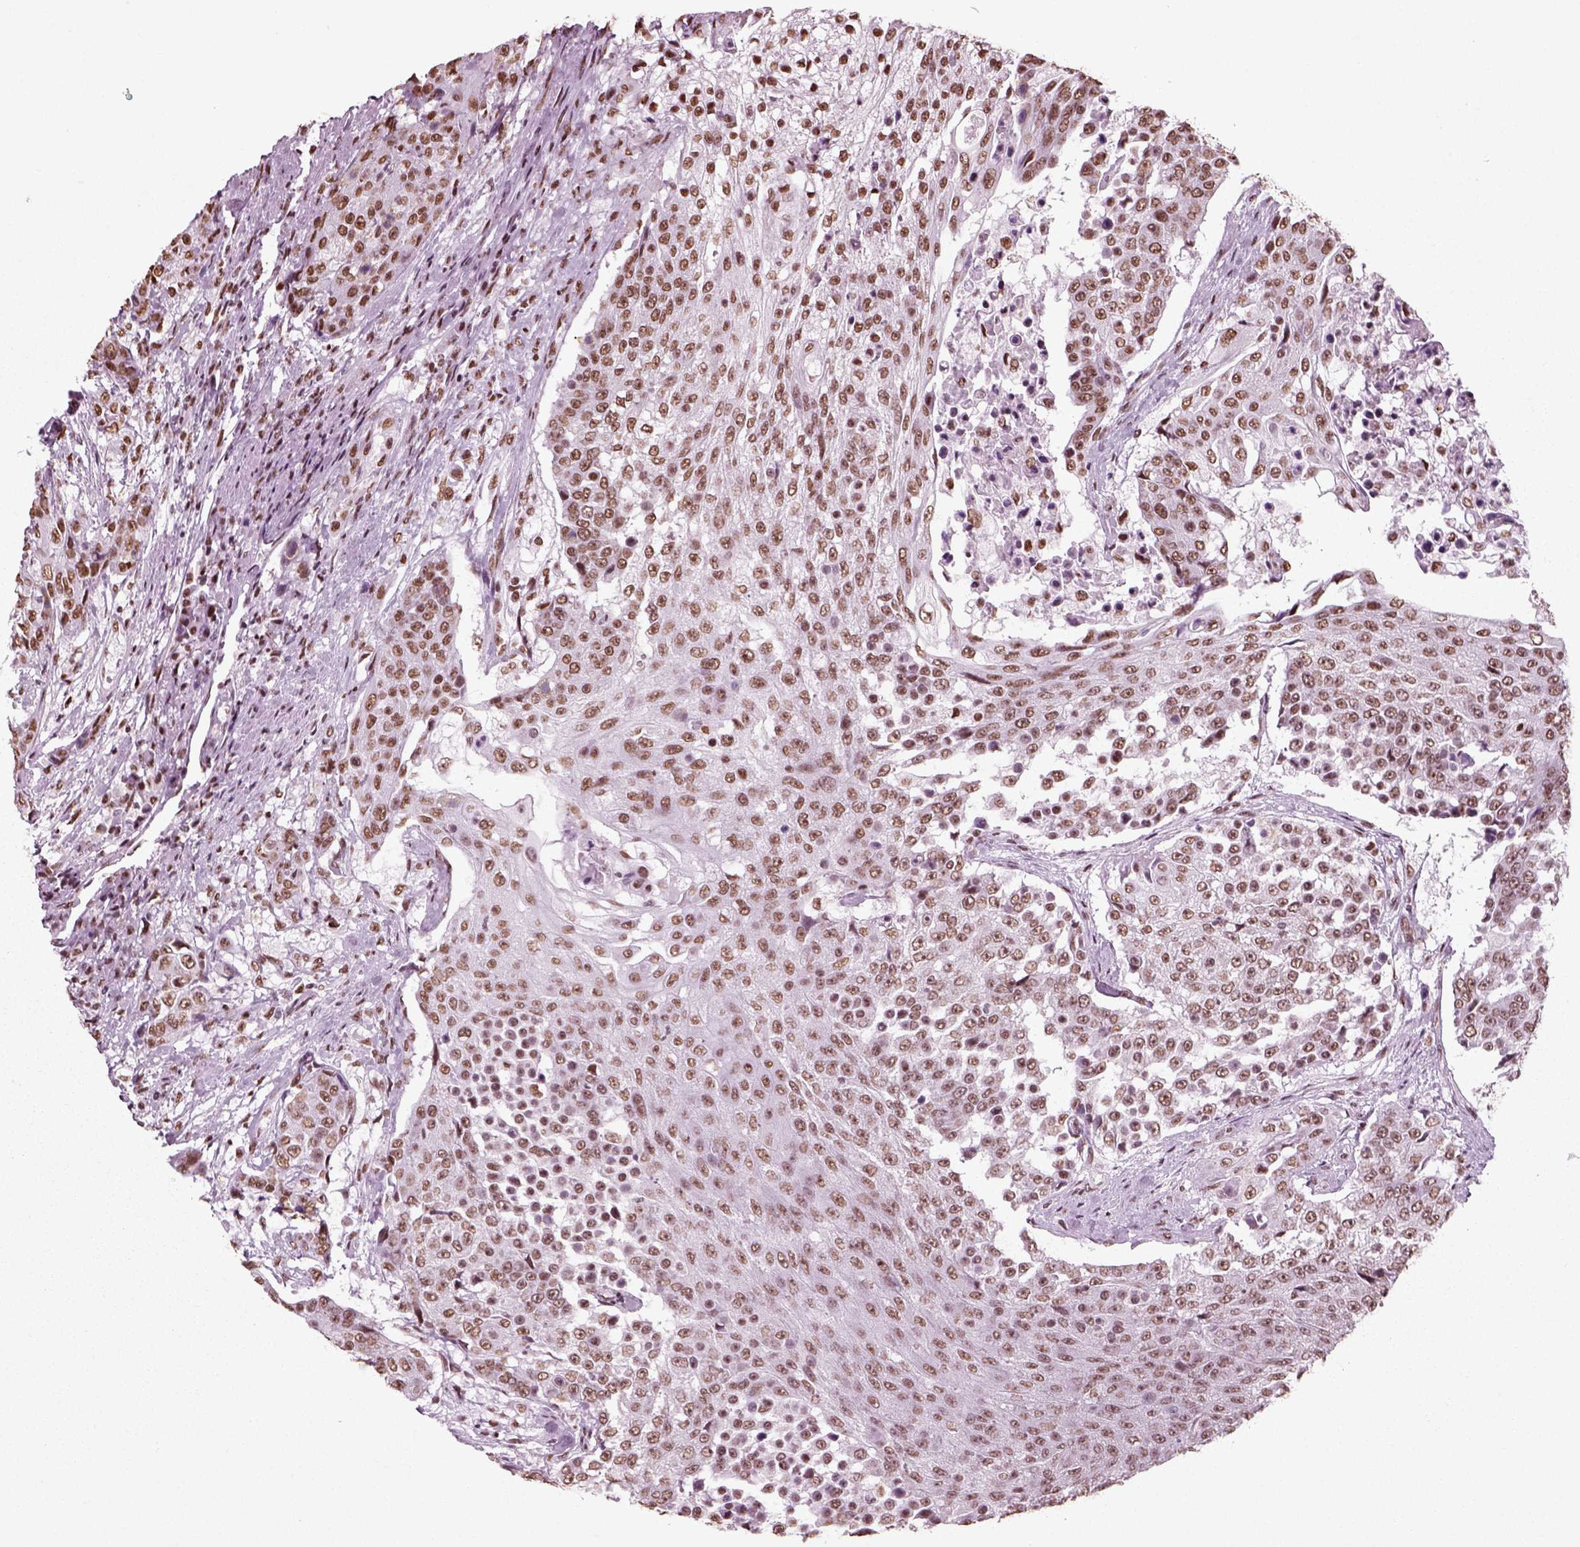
{"staining": {"intensity": "moderate", "quantity": ">75%", "location": "nuclear"}, "tissue": "urothelial cancer", "cell_type": "Tumor cells", "image_type": "cancer", "snomed": [{"axis": "morphology", "description": "Urothelial carcinoma, High grade"}, {"axis": "topography", "description": "Urinary bladder"}], "caption": "This image demonstrates immunohistochemistry staining of high-grade urothelial carcinoma, with medium moderate nuclear staining in approximately >75% of tumor cells.", "gene": "POLR1H", "patient": {"sex": "female", "age": 63}}